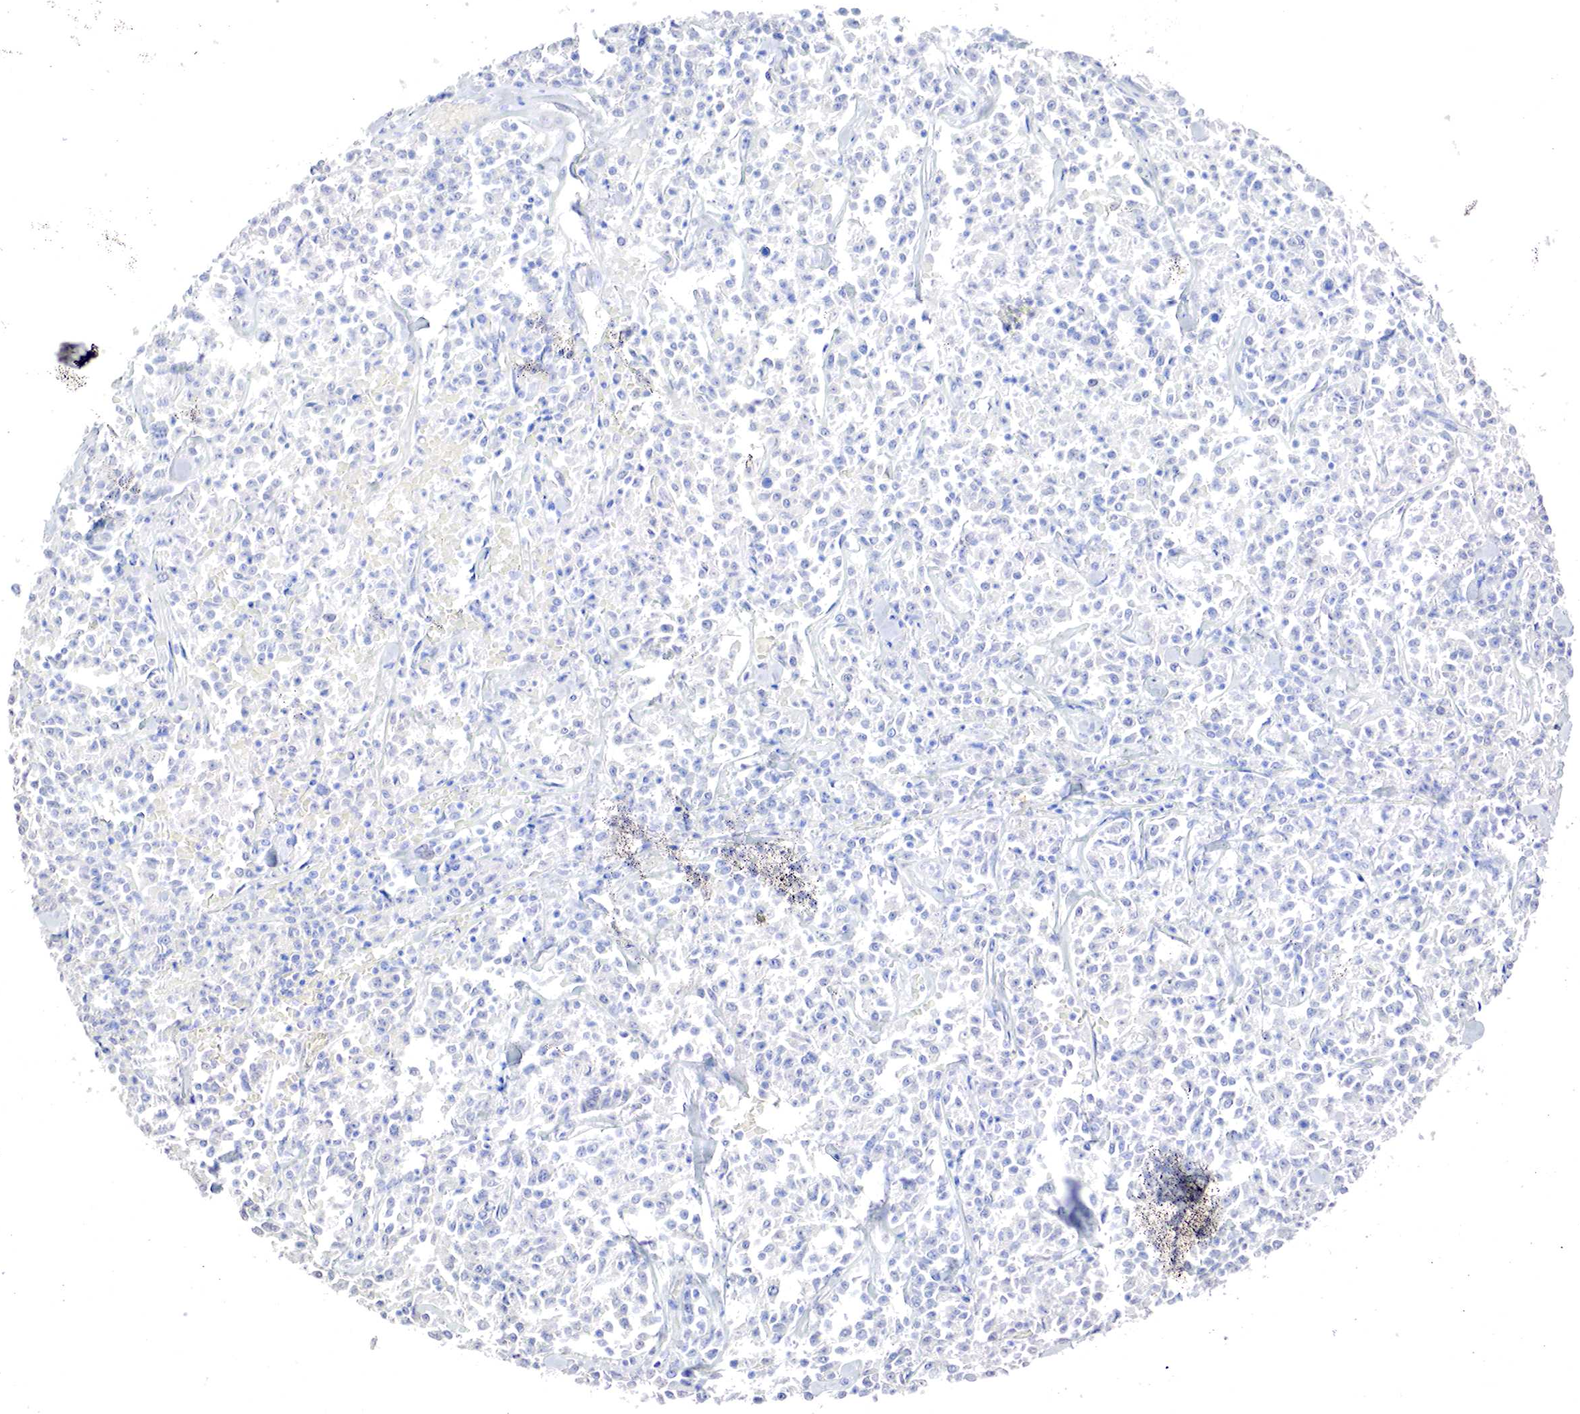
{"staining": {"intensity": "negative", "quantity": "none", "location": "none"}, "tissue": "lymphoma", "cell_type": "Tumor cells", "image_type": "cancer", "snomed": [{"axis": "morphology", "description": "Malignant lymphoma, non-Hodgkin's type, Low grade"}, {"axis": "topography", "description": "Small intestine"}], "caption": "Protein analysis of lymphoma displays no significant expression in tumor cells. Nuclei are stained in blue.", "gene": "OTC", "patient": {"sex": "female", "age": 59}}